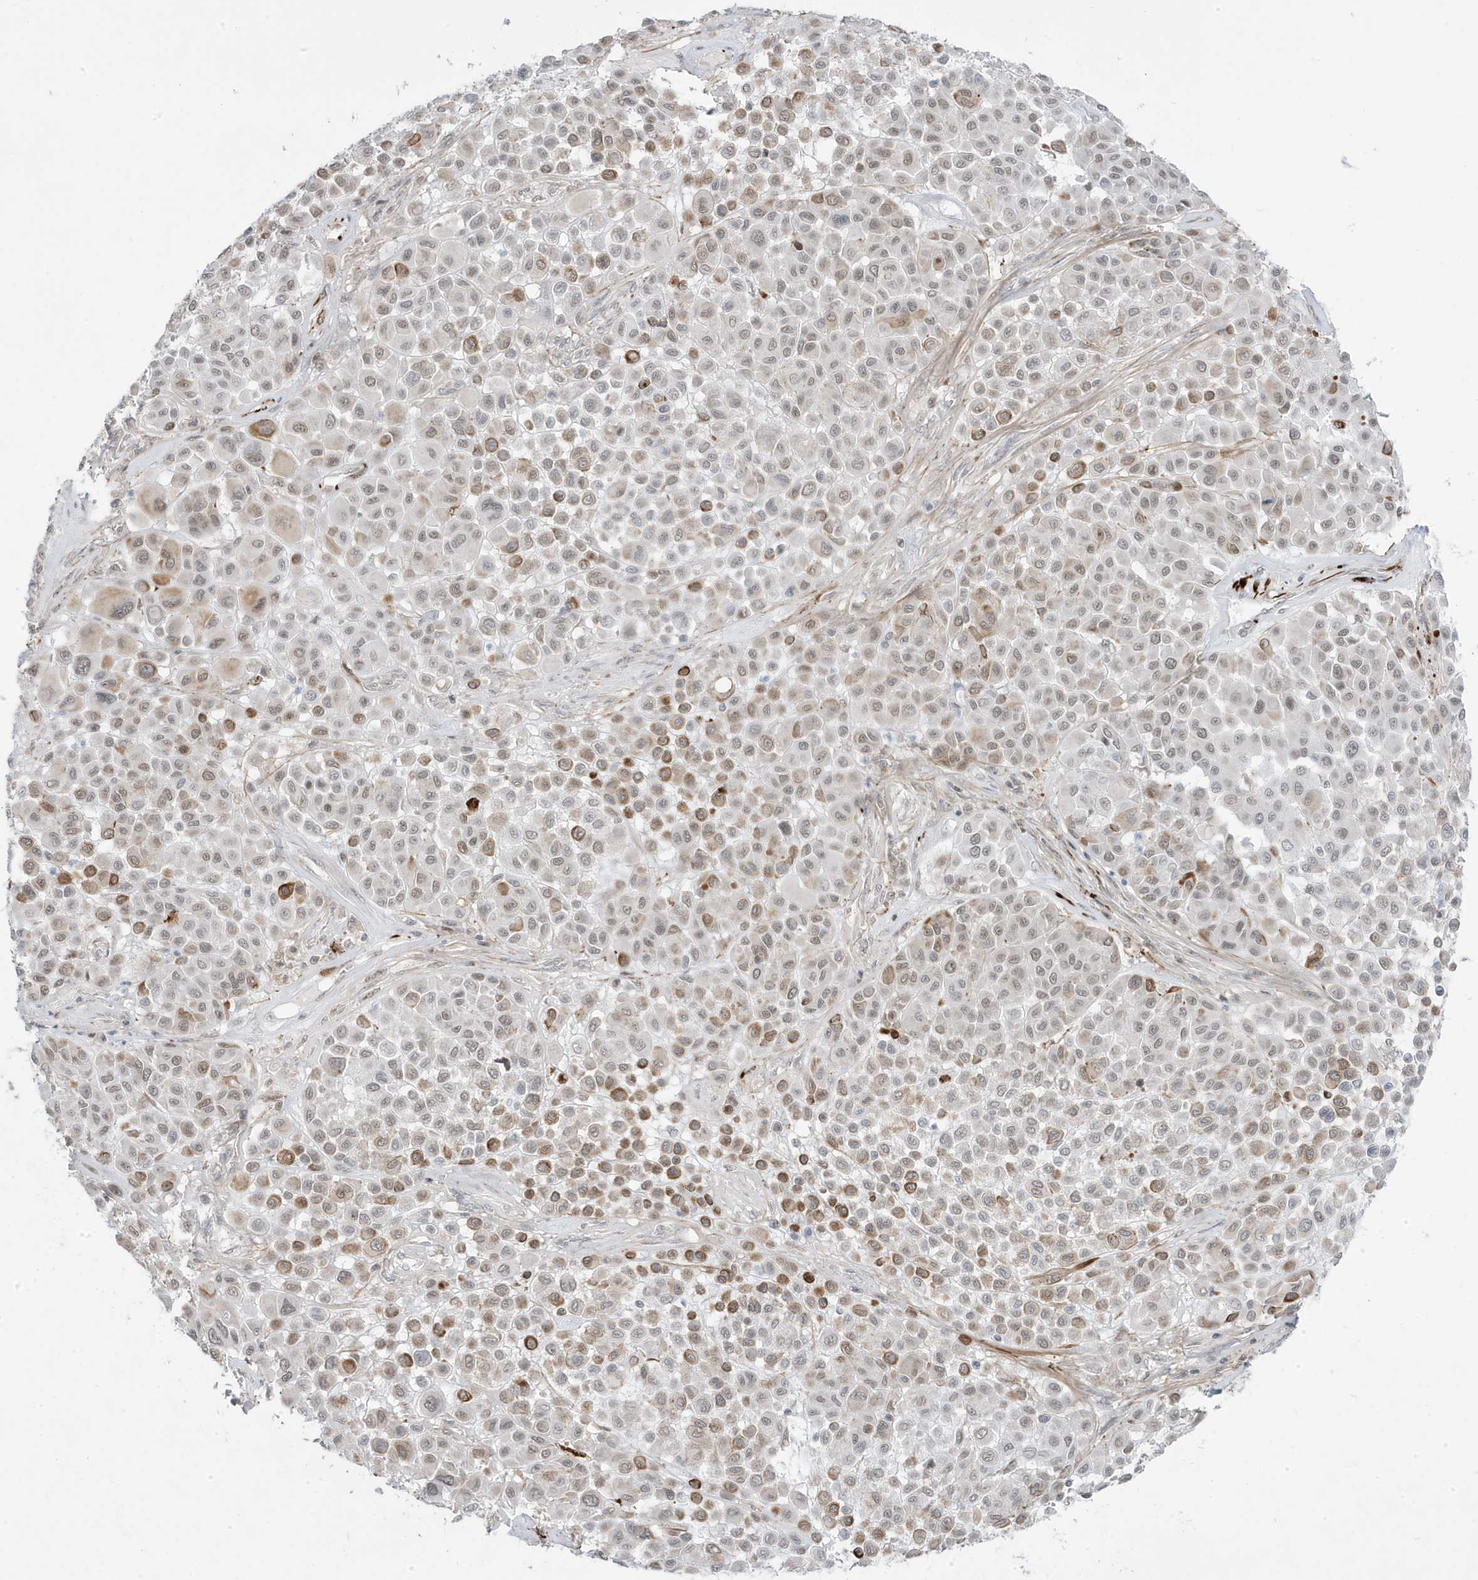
{"staining": {"intensity": "moderate", "quantity": ">75%", "location": "cytoplasmic/membranous,nuclear"}, "tissue": "melanoma", "cell_type": "Tumor cells", "image_type": "cancer", "snomed": [{"axis": "morphology", "description": "Malignant melanoma, Metastatic site"}, {"axis": "topography", "description": "Soft tissue"}], "caption": "This image exhibits IHC staining of malignant melanoma (metastatic site), with medium moderate cytoplasmic/membranous and nuclear staining in about >75% of tumor cells.", "gene": "ADAMTSL3", "patient": {"sex": "male", "age": 41}}